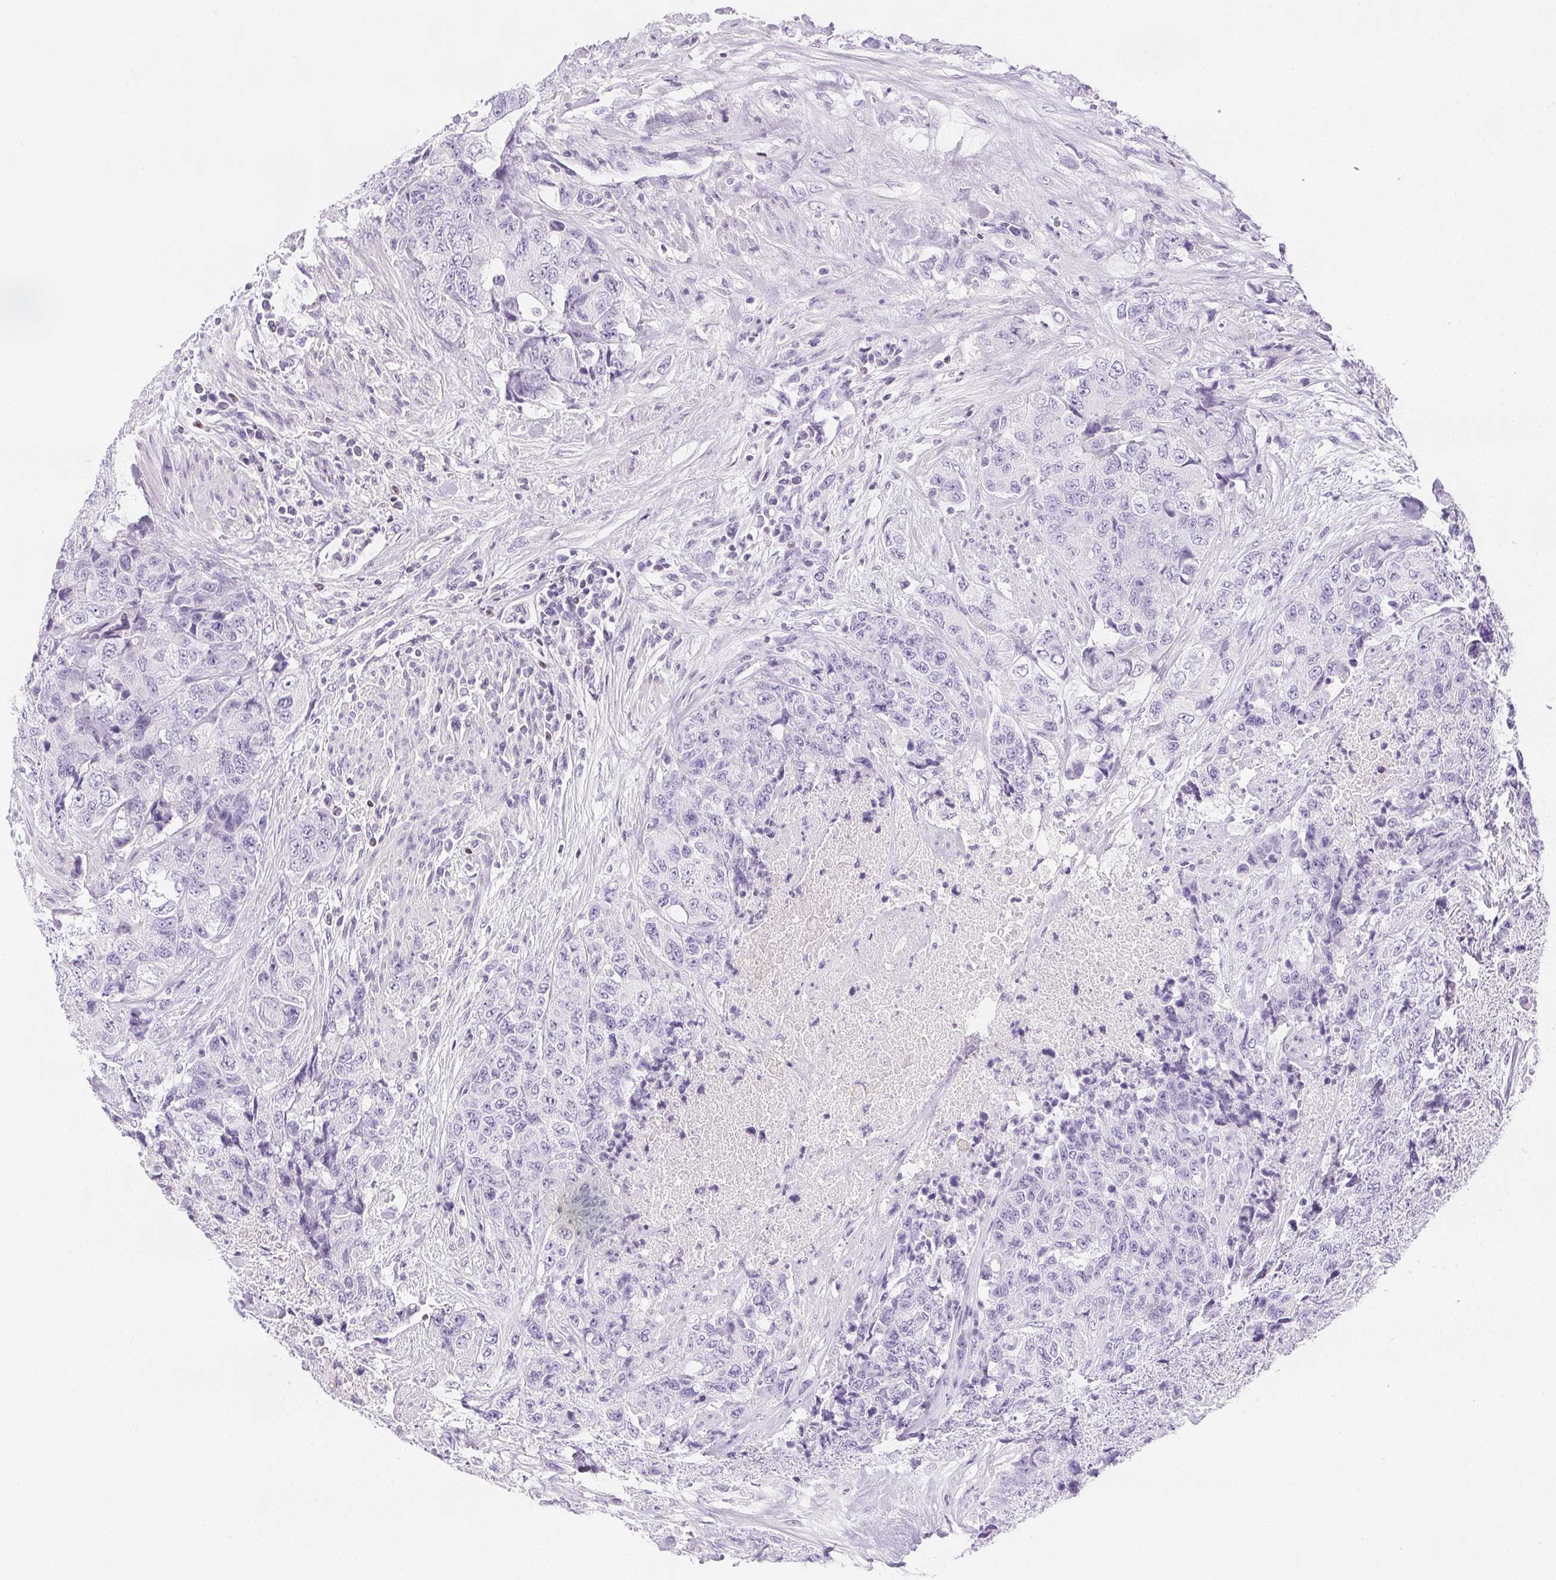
{"staining": {"intensity": "negative", "quantity": "none", "location": "none"}, "tissue": "urothelial cancer", "cell_type": "Tumor cells", "image_type": "cancer", "snomed": [{"axis": "morphology", "description": "Urothelial carcinoma, High grade"}, {"axis": "topography", "description": "Urinary bladder"}], "caption": "Immunohistochemistry (IHC) image of neoplastic tissue: high-grade urothelial carcinoma stained with DAB (3,3'-diaminobenzidine) reveals no significant protein positivity in tumor cells.", "gene": "BEND2", "patient": {"sex": "female", "age": 78}}